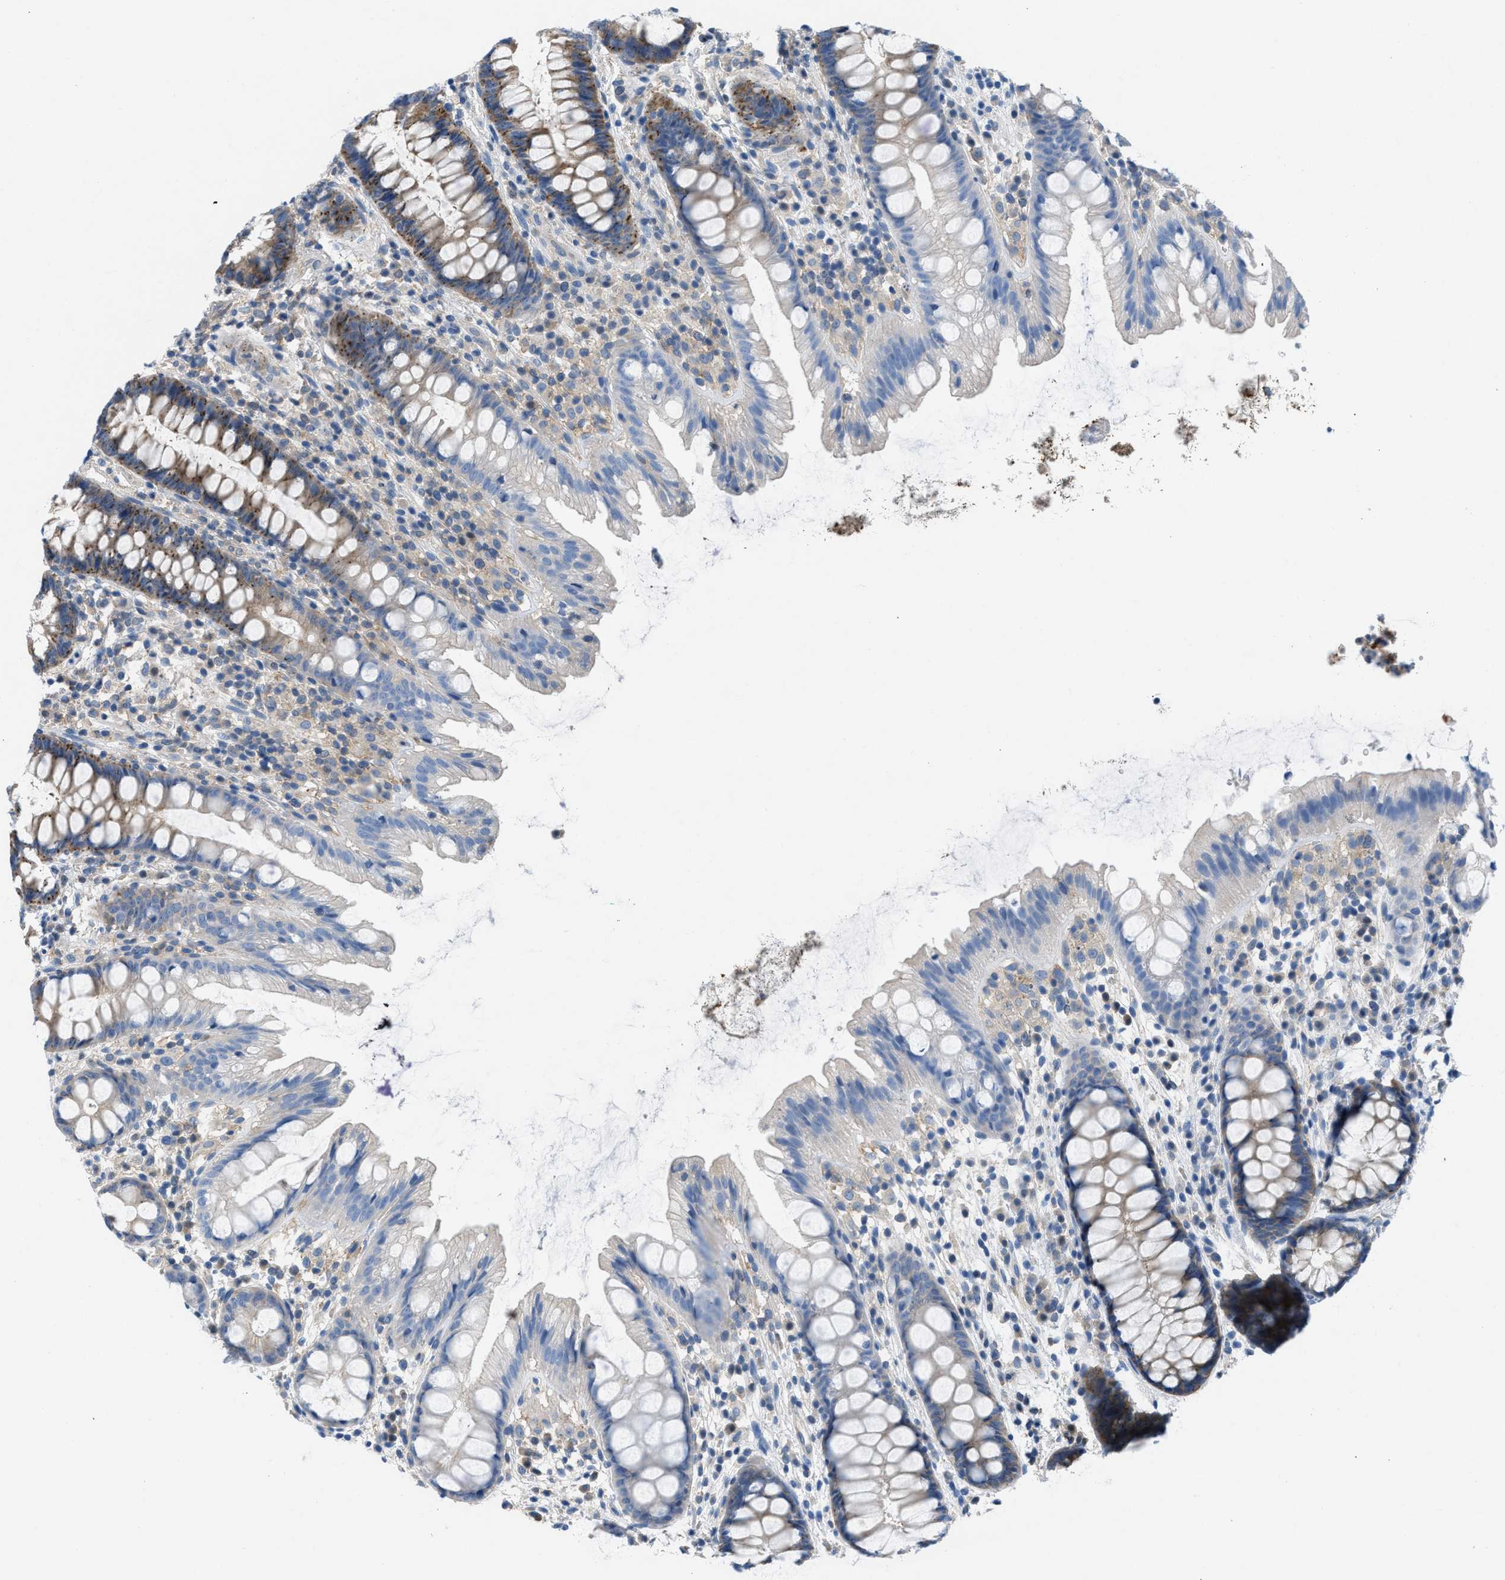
{"staining": {"intensity": "weak", "quantity": "25%-75%", "location": "cytoplasmic/membranous"}, "tissue": "rectum", "cell_type": "Glandular cells", "image_type": "normal", "snomed": [{"axis": "morphology", "description": "Normal tissue, NOS"}, {"axis": "topography", "description": "Rectum"}], "caption": "IHC of normal rectum exhibits low levels of weak cytoplasmic/membranous expression in approximately 25%-75% of glandular cells. The protein of interest is shown in brown color, while the nuclei are stained blue.", "gene": "BNC2", "patient": {"sex": "female", "age": 65}}